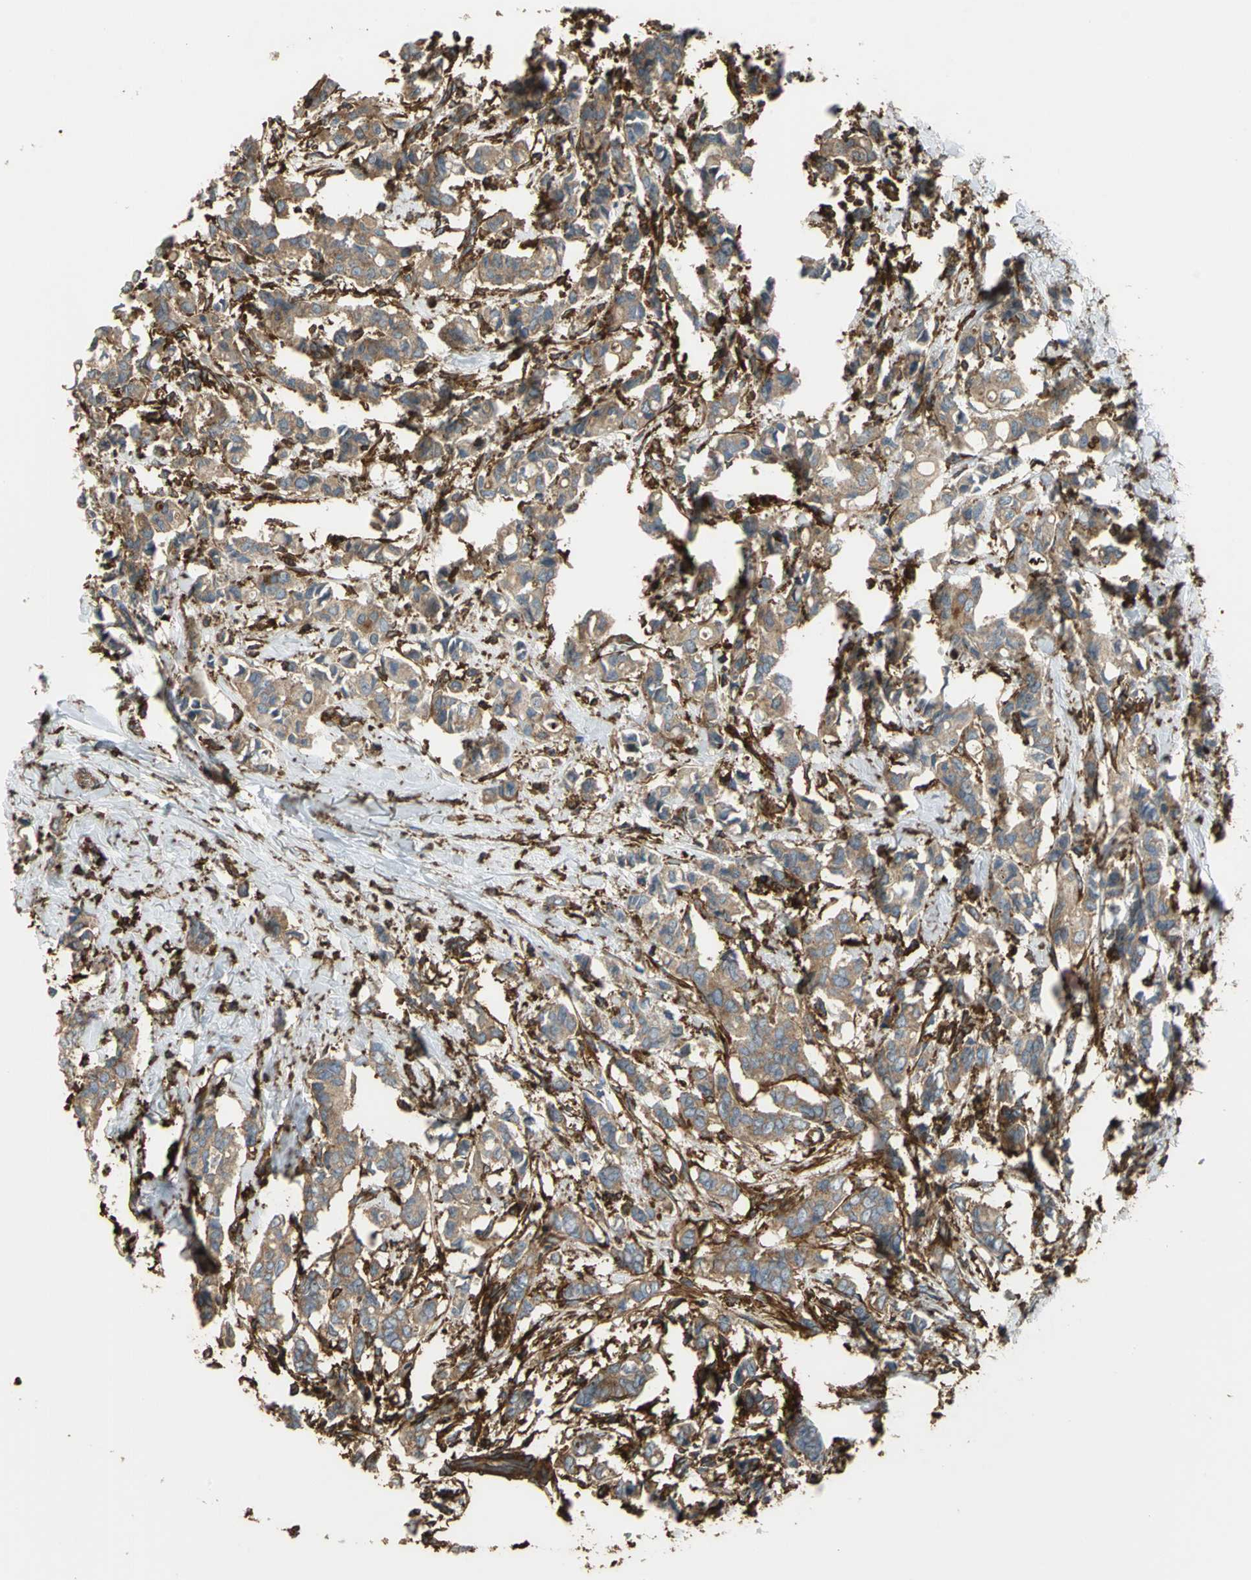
{"staining": {"intensity": "weak", "quantity": ">75%", "location": "cytoplasmic/membranous"}, "tissue": "breast cancer", "cell_type": "Tumor cells", "image_type": "cancer", "snomed": [{"axis": "morphology", "description": "Duct carcinoma"}, {"axis": "topography", "description": "Breast"}], "caption": "This image demonstrates immunohistochemistry (IHC) staining of human breast cancer (infiltrating ductal carcinoma), with low weak cytoplasmic/membranous positivity in approximately >75% of tumor cells.", "gene": "TLN1", "patient": {"sex": "female", "age": 84}}